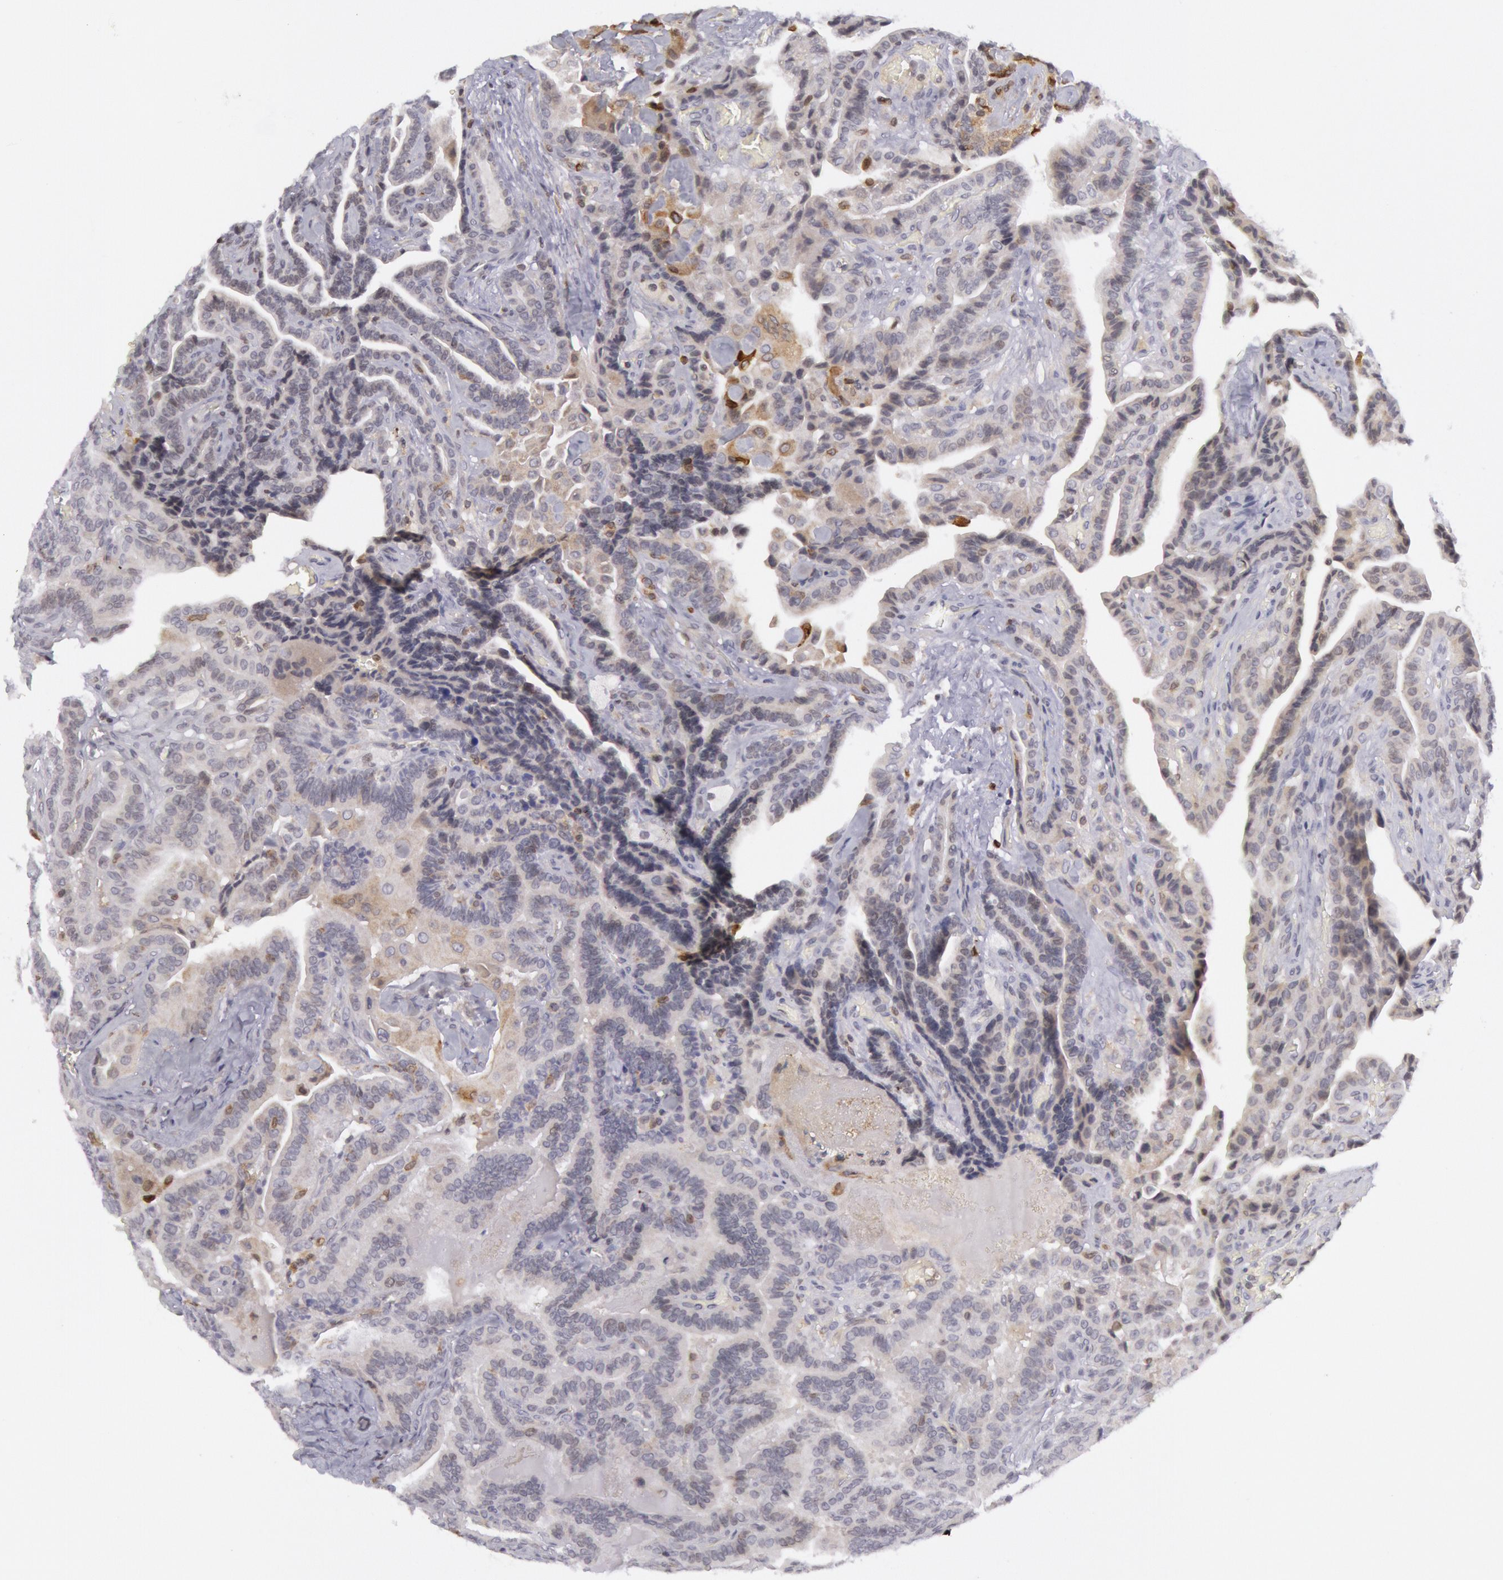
{"staining": {"intensity": "weak", "quantity": "<25%", "location": "nuclear"}, "tissue": "thyroid cancer", "cell_type": "Tumor cells", "image_type": "cancer", "snomed": [{"axis": "morphology", "description": "Papillary adenocarcinoma, NOS"}, {"axis": "topography", "description": "Thyroid gland"}], "caption": "An image of human thyroid cancer is negative for staining in tumor cells.", "gene": "PTGS2", "patient": {"sex": "male", "age": 87}}